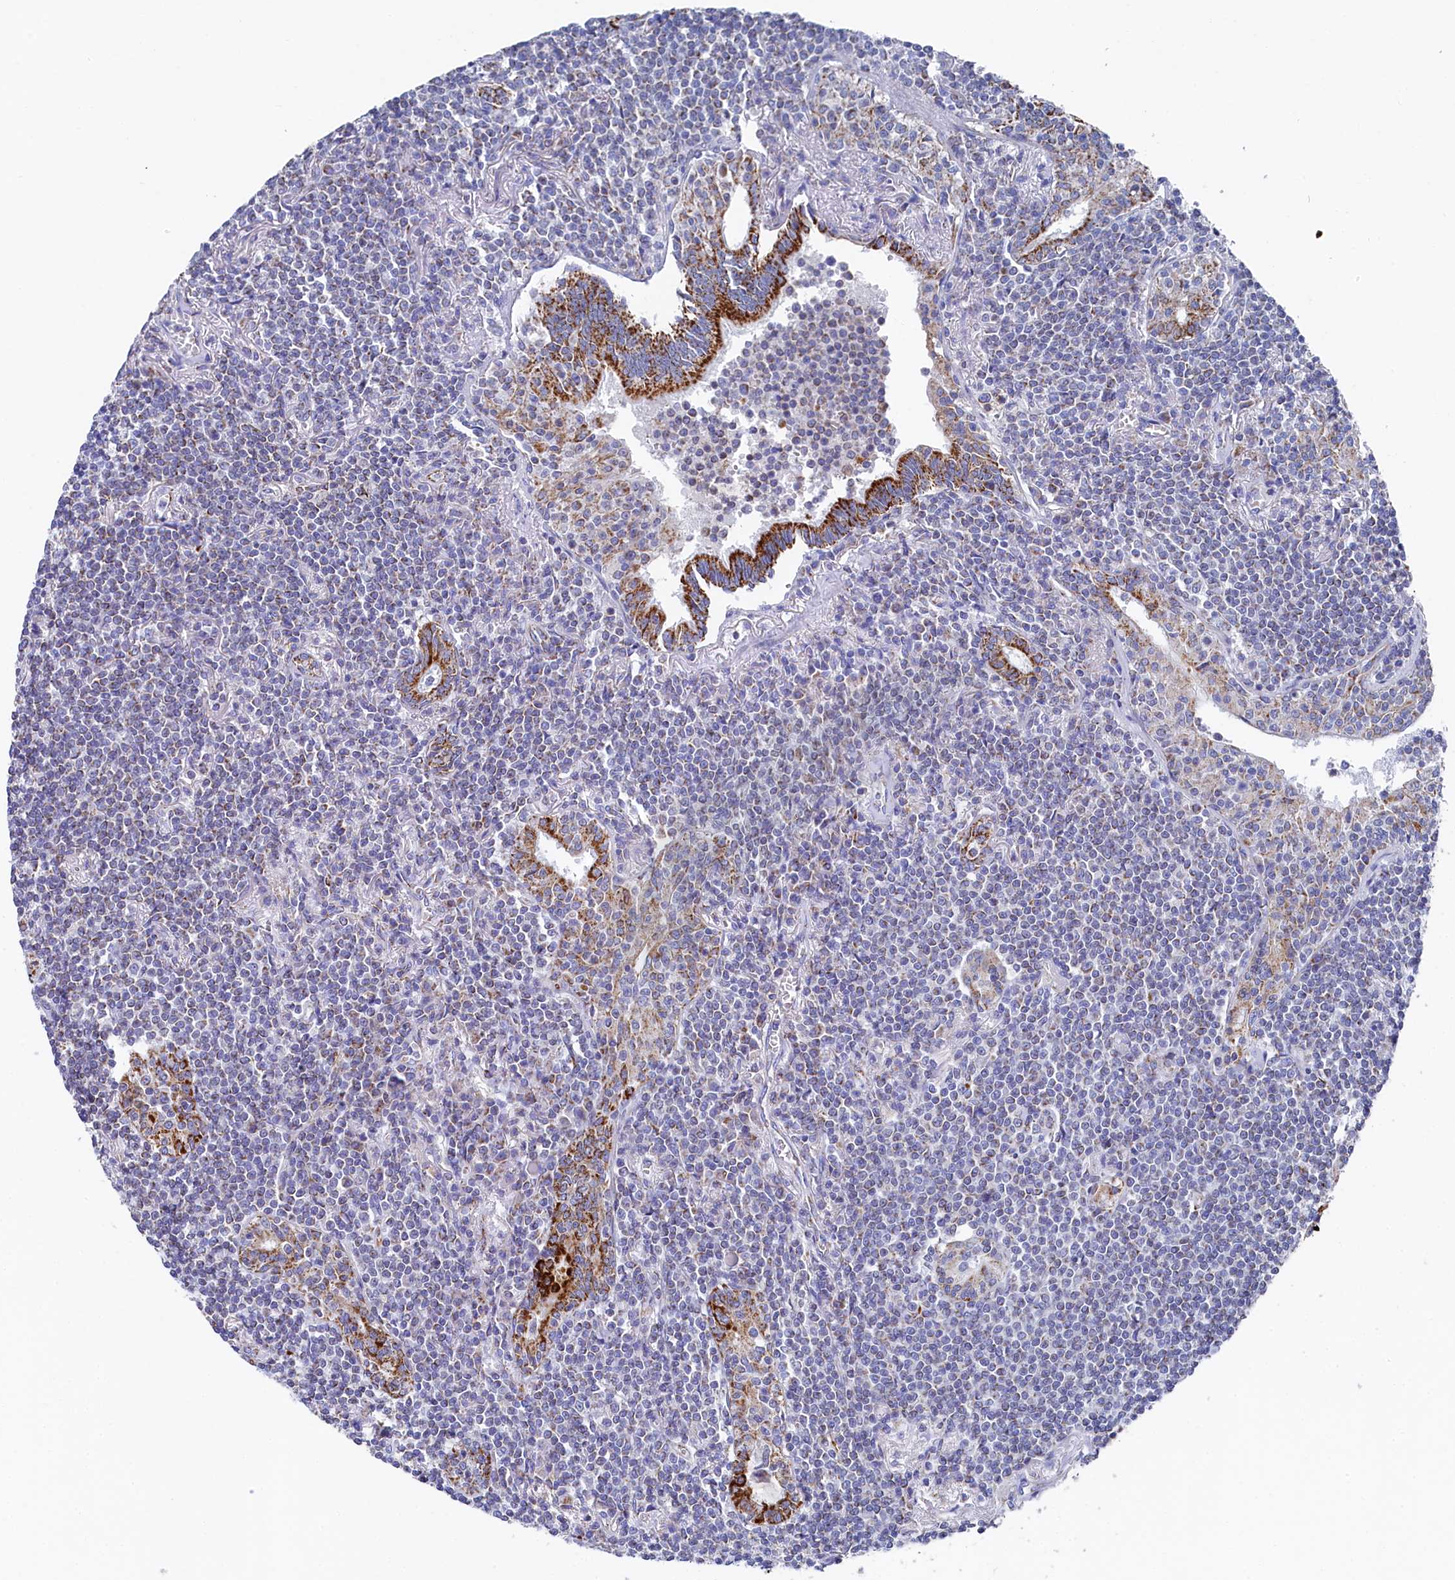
{"staining": {"intensity": "moderate", "quantity": "25%-75%", "location": "cytoplasmic/membranous"}, "tissue": "lymphoma", "cell_type": "Tumor cells", "image_type": "cancer", "snomed": [{"axis": "morphology", "description": "Malignant lymphoma, non-Hodgkin's type, Low grade"}, {"axis": "topography", "description": "Lung"}], "caption": "Moderate cytoplasmic/membranous staining is seen in about 25%-75% of tumor cells in lymphoma.", "gene": "MMAB", "patient": {"sex": "female", "age": 71}}